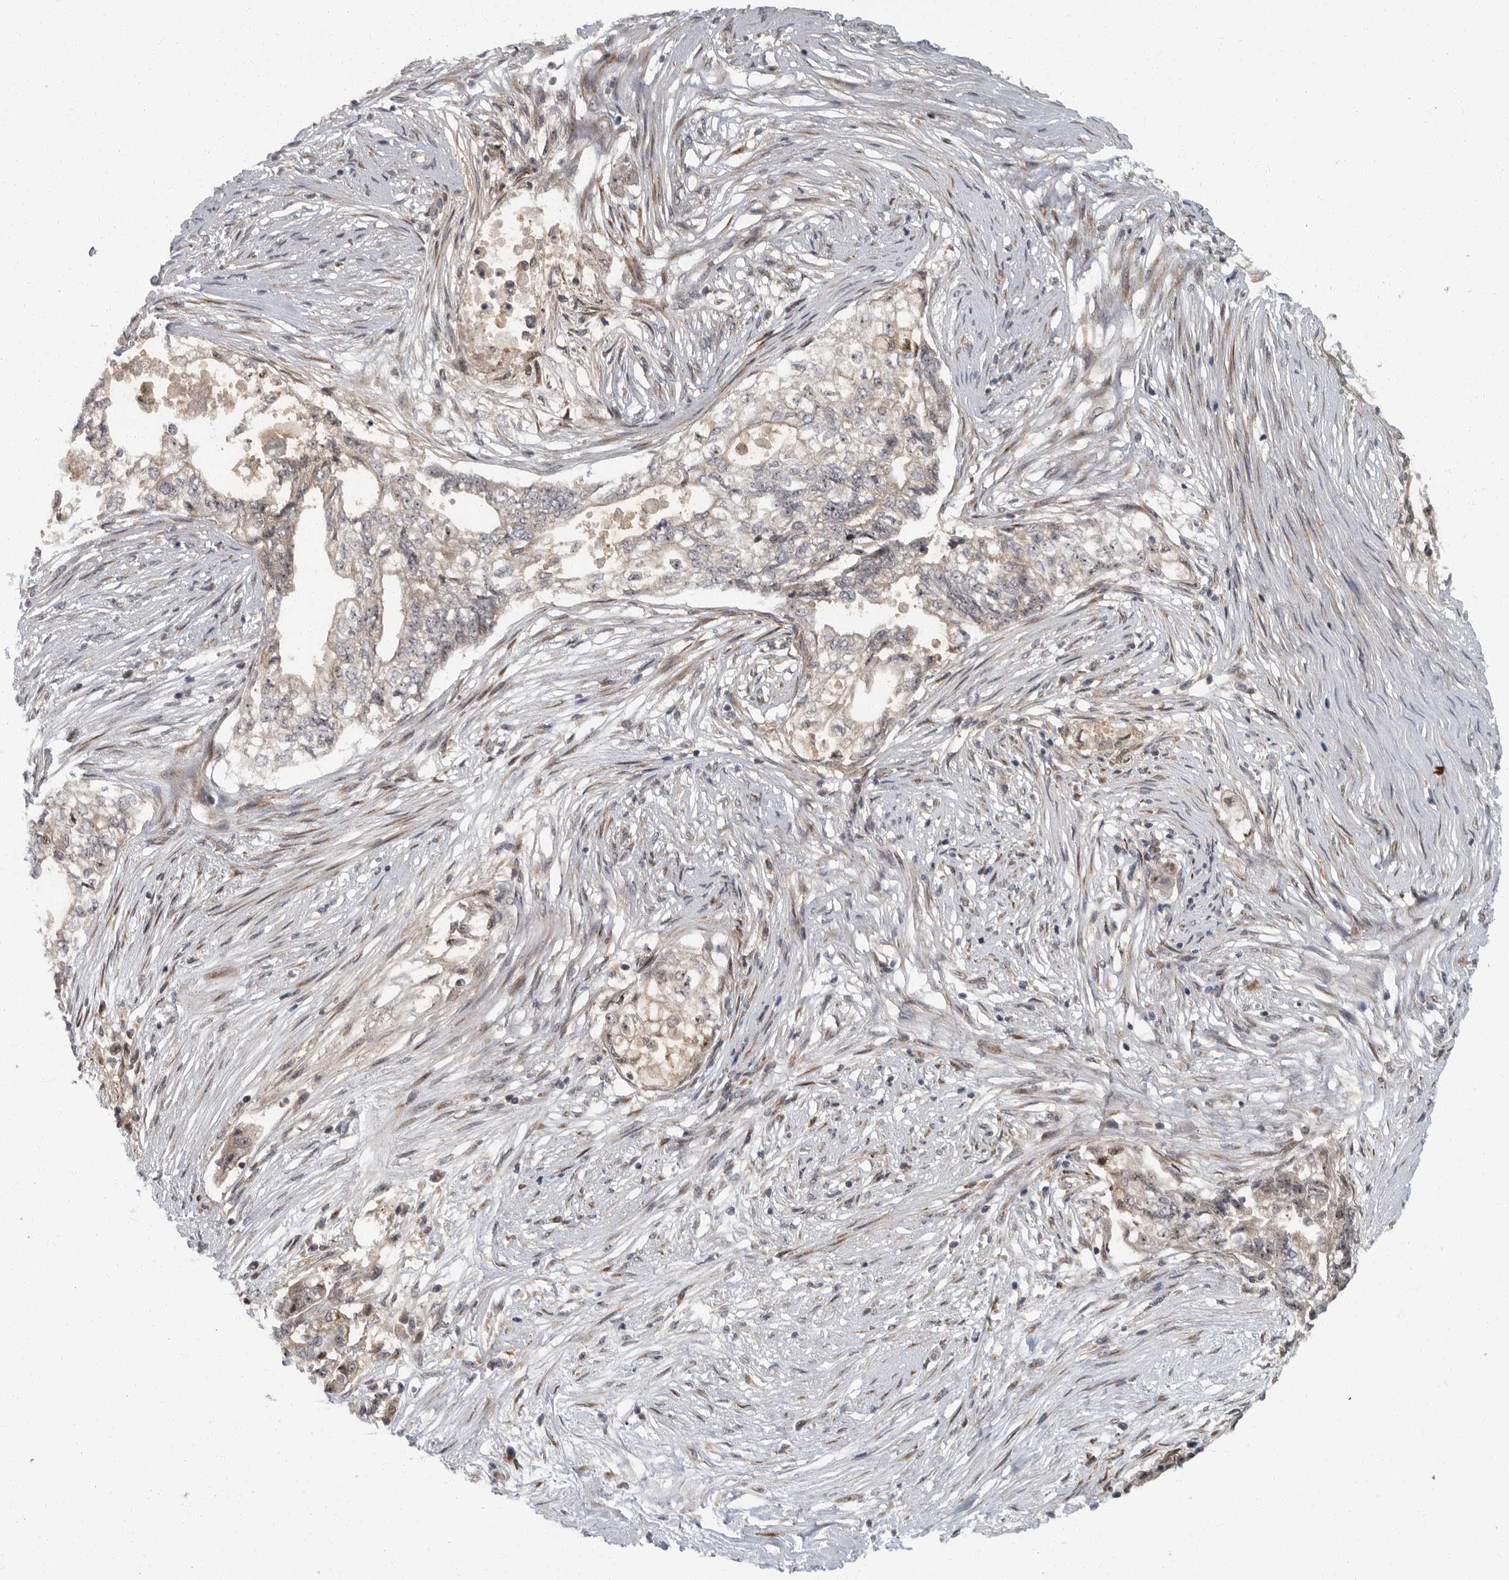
{"staining": {"intensity": "weak", "quantity": "25%-75%", "location": "cytoplasmic/membranous"}, "tissue": "pancreatic cancer", "cell_type": "Tumor cells", "image_type": "cancer", "snomed": [{"axis": "morphology", "description": "Adenocarcinoma, NOS"}, {"axis": "topography", "description": "Pancreas"}], "caption": "Protein staining of pancreatic cancer tissue reveals weak cytoplasmic/membranous expression in approximately 25%-75% of tumor cells. The protein is shown in brown color, while the nuclei are stained blue.", "gene": "PDCD11", "patient": {"sex": "male", "age": 72}}